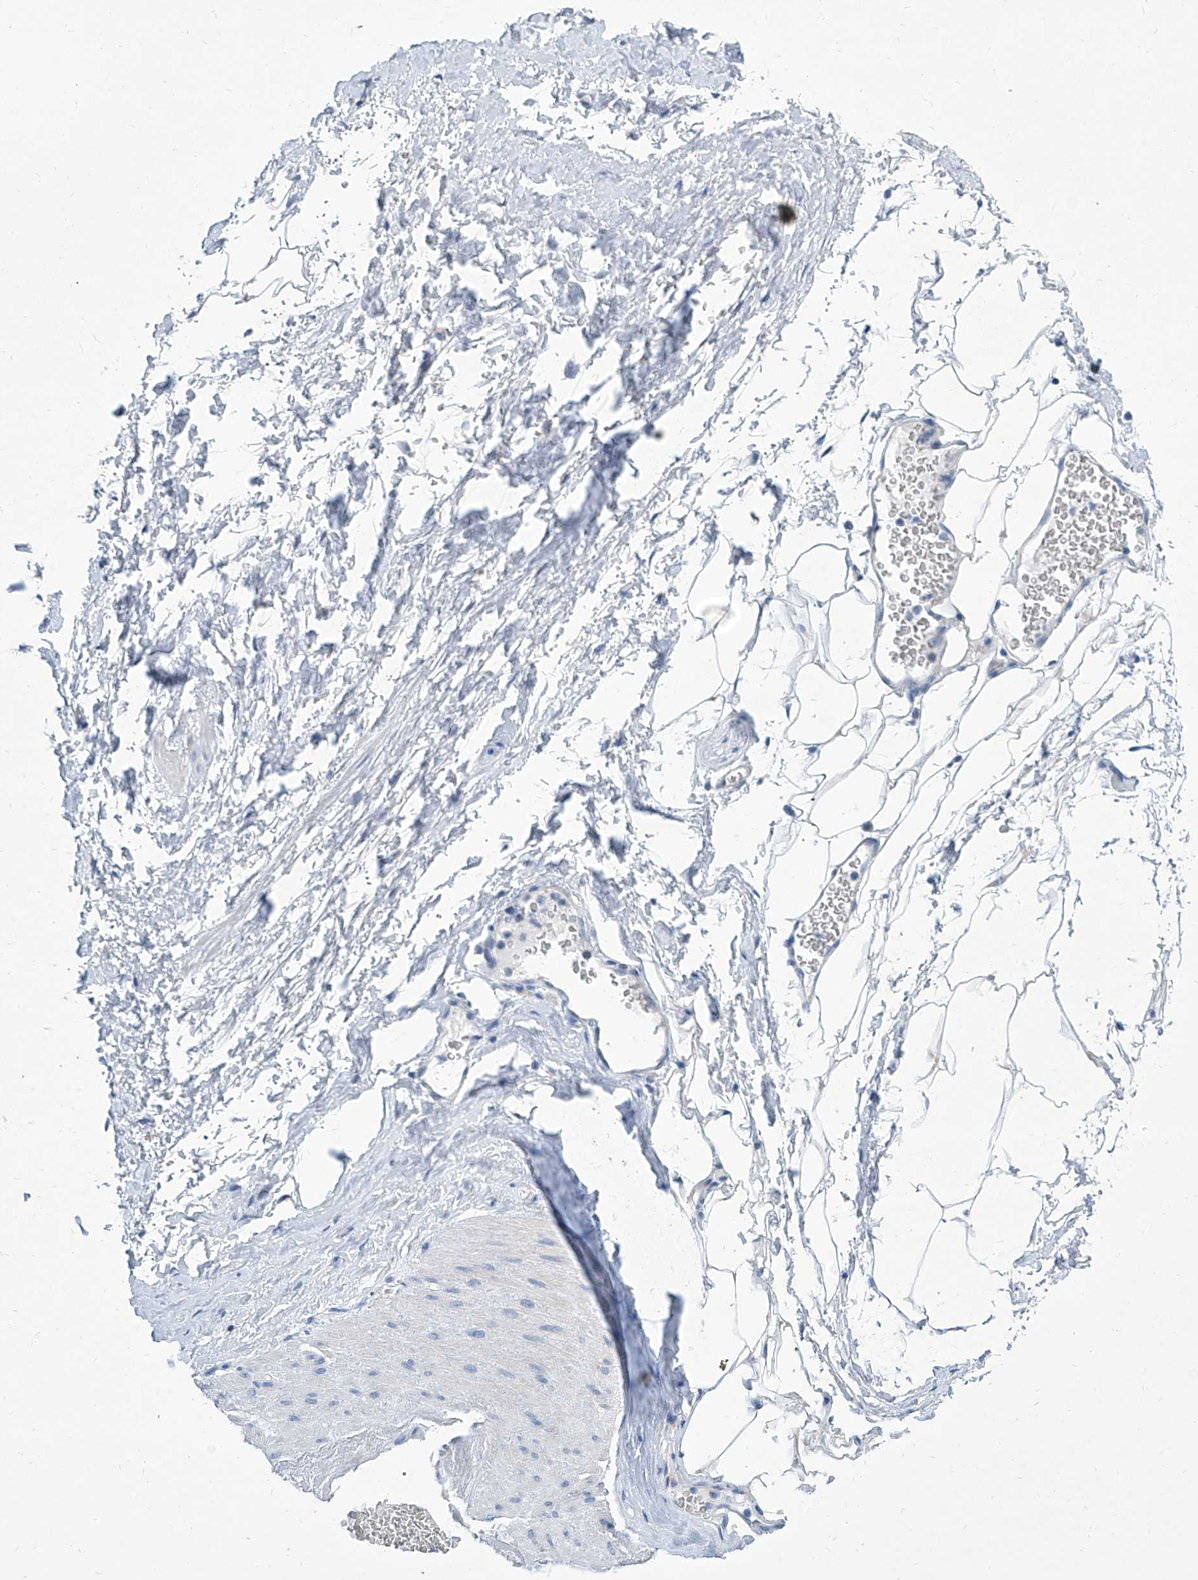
{"staining": {"intensity": "negative", "quantity": "none", "location": "none"}, "tissue": "adipose tissue", "cell_type": "Adipocytes", "image_type": "normal", "snomed": [{"axis": "morphology", "description": "Normal tissue, NOS"}, {"axis": "morphology", "description": "Adenocarcinoma, Low grade"}, {"axis": "topography", "description": "Prostate"}, {"axis": "topography", "description": "Peripheral nerve tissue"}], "caption": "DAB immunohistochemical staining of unremarkable adipose tissue displays no significant positivity in adipocytes. The staining was performed using DAB (3,3'-diaminobenzidine) to visualize the protein expression in brown, while the nuclei were stained in blue with hematoxylin (Magnification: 20x).", "gene": "ZNF519", "patient": {"sex": "male", "age": 63}}